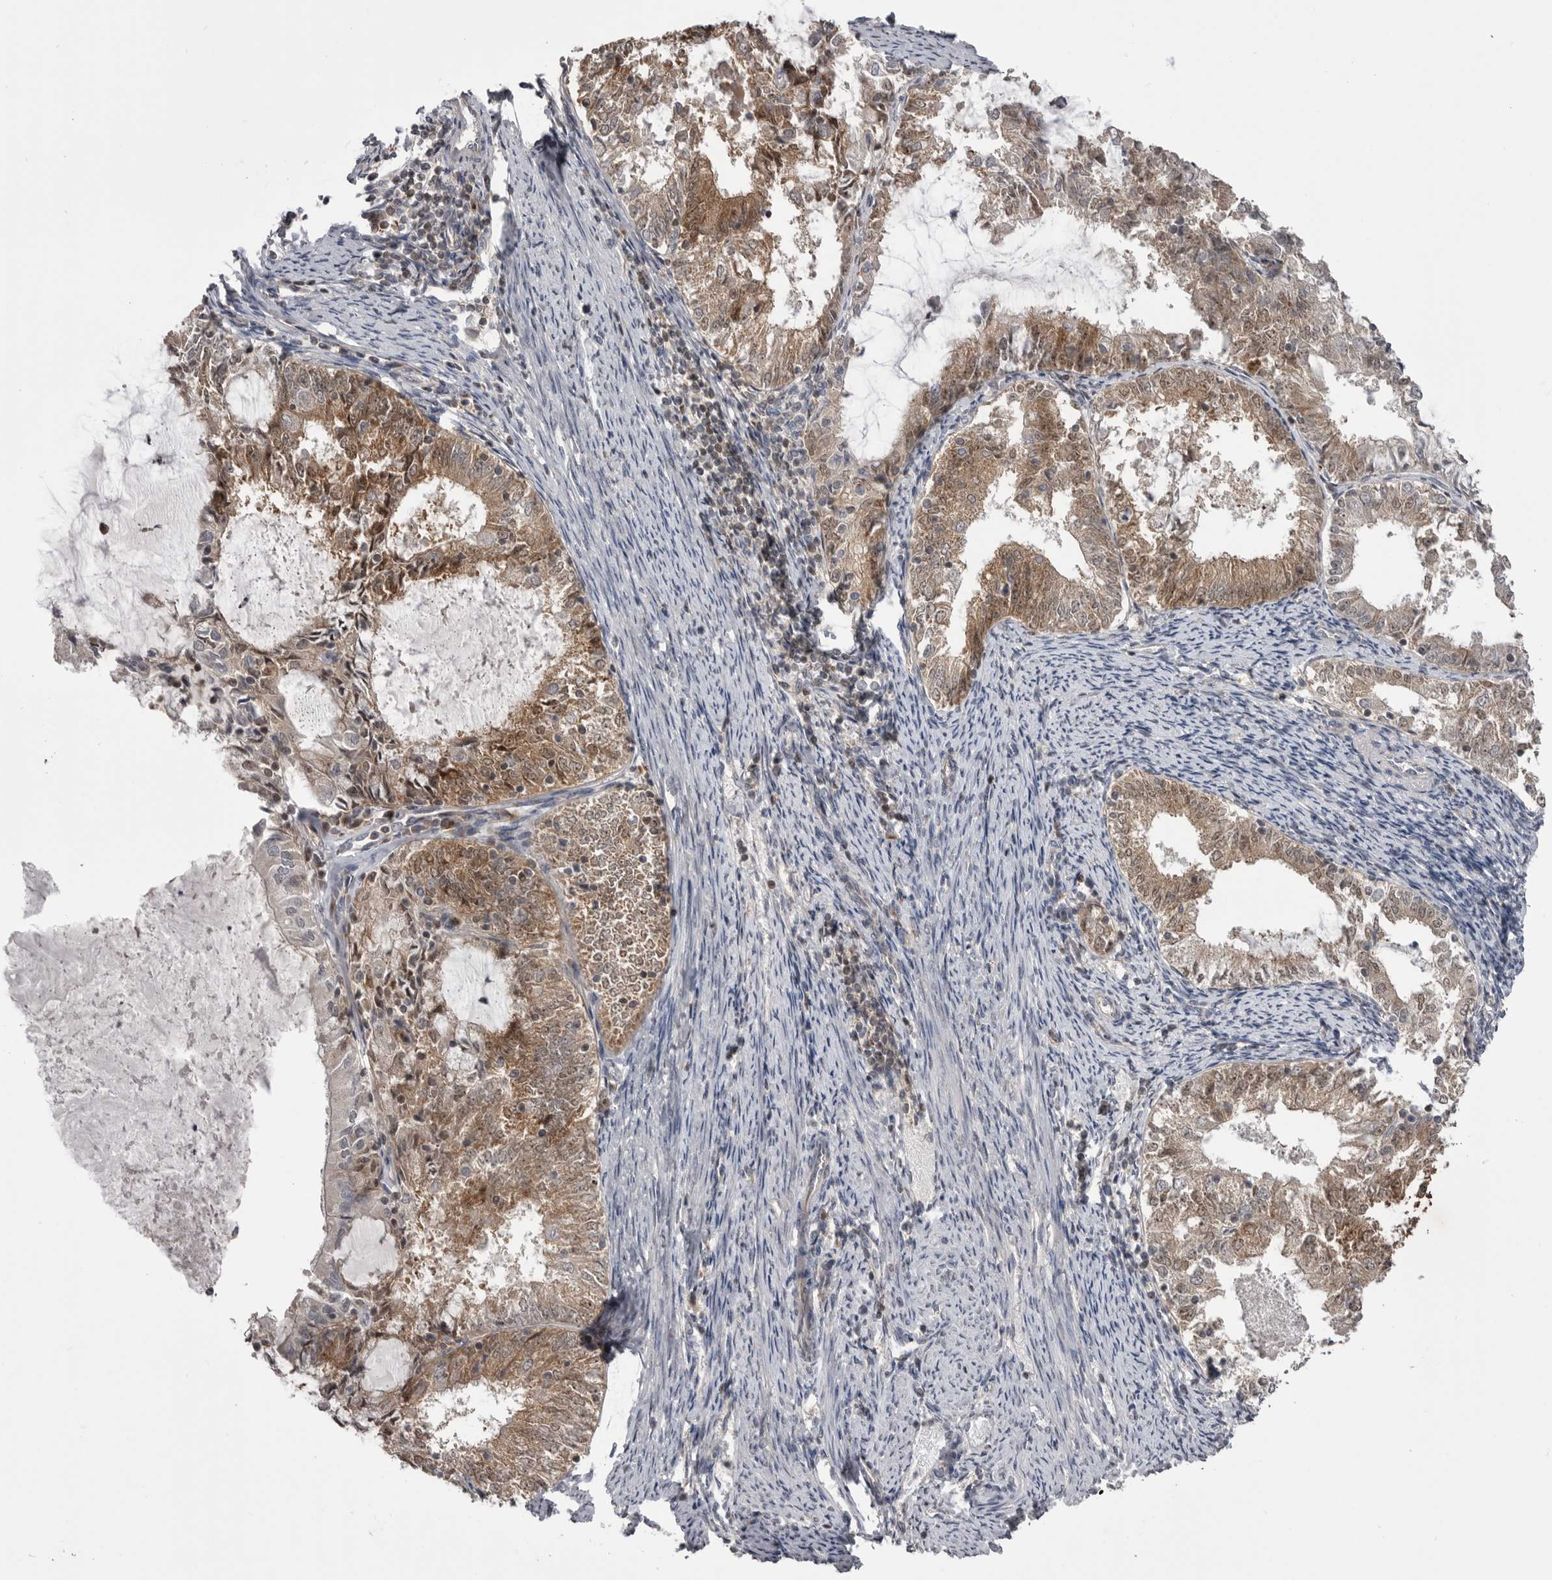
{"staining": {"intensity": "moderate", "quantity": ">75%", "location": "cytoplasmic/membranous,nuclear"}, "tissue": "endometrial cancer", "cell_type": "Tumor cells", "image_type": "cancer", "snomed": [{"axis": "morphology", "description": "Adenocarcinoma, NOS"}, {"axis": "topography", "description": "Endometrium"}], "caption": "There is medium levels of moderate cytoplasmic/membranous and nuclear positivity in tumor cells of endometrial adenocarcinoma, as demonstrated by immunohistochemical staining (brown color).", "gene": "MAPK13", "patient": {"sex": "female", "age": 57}}